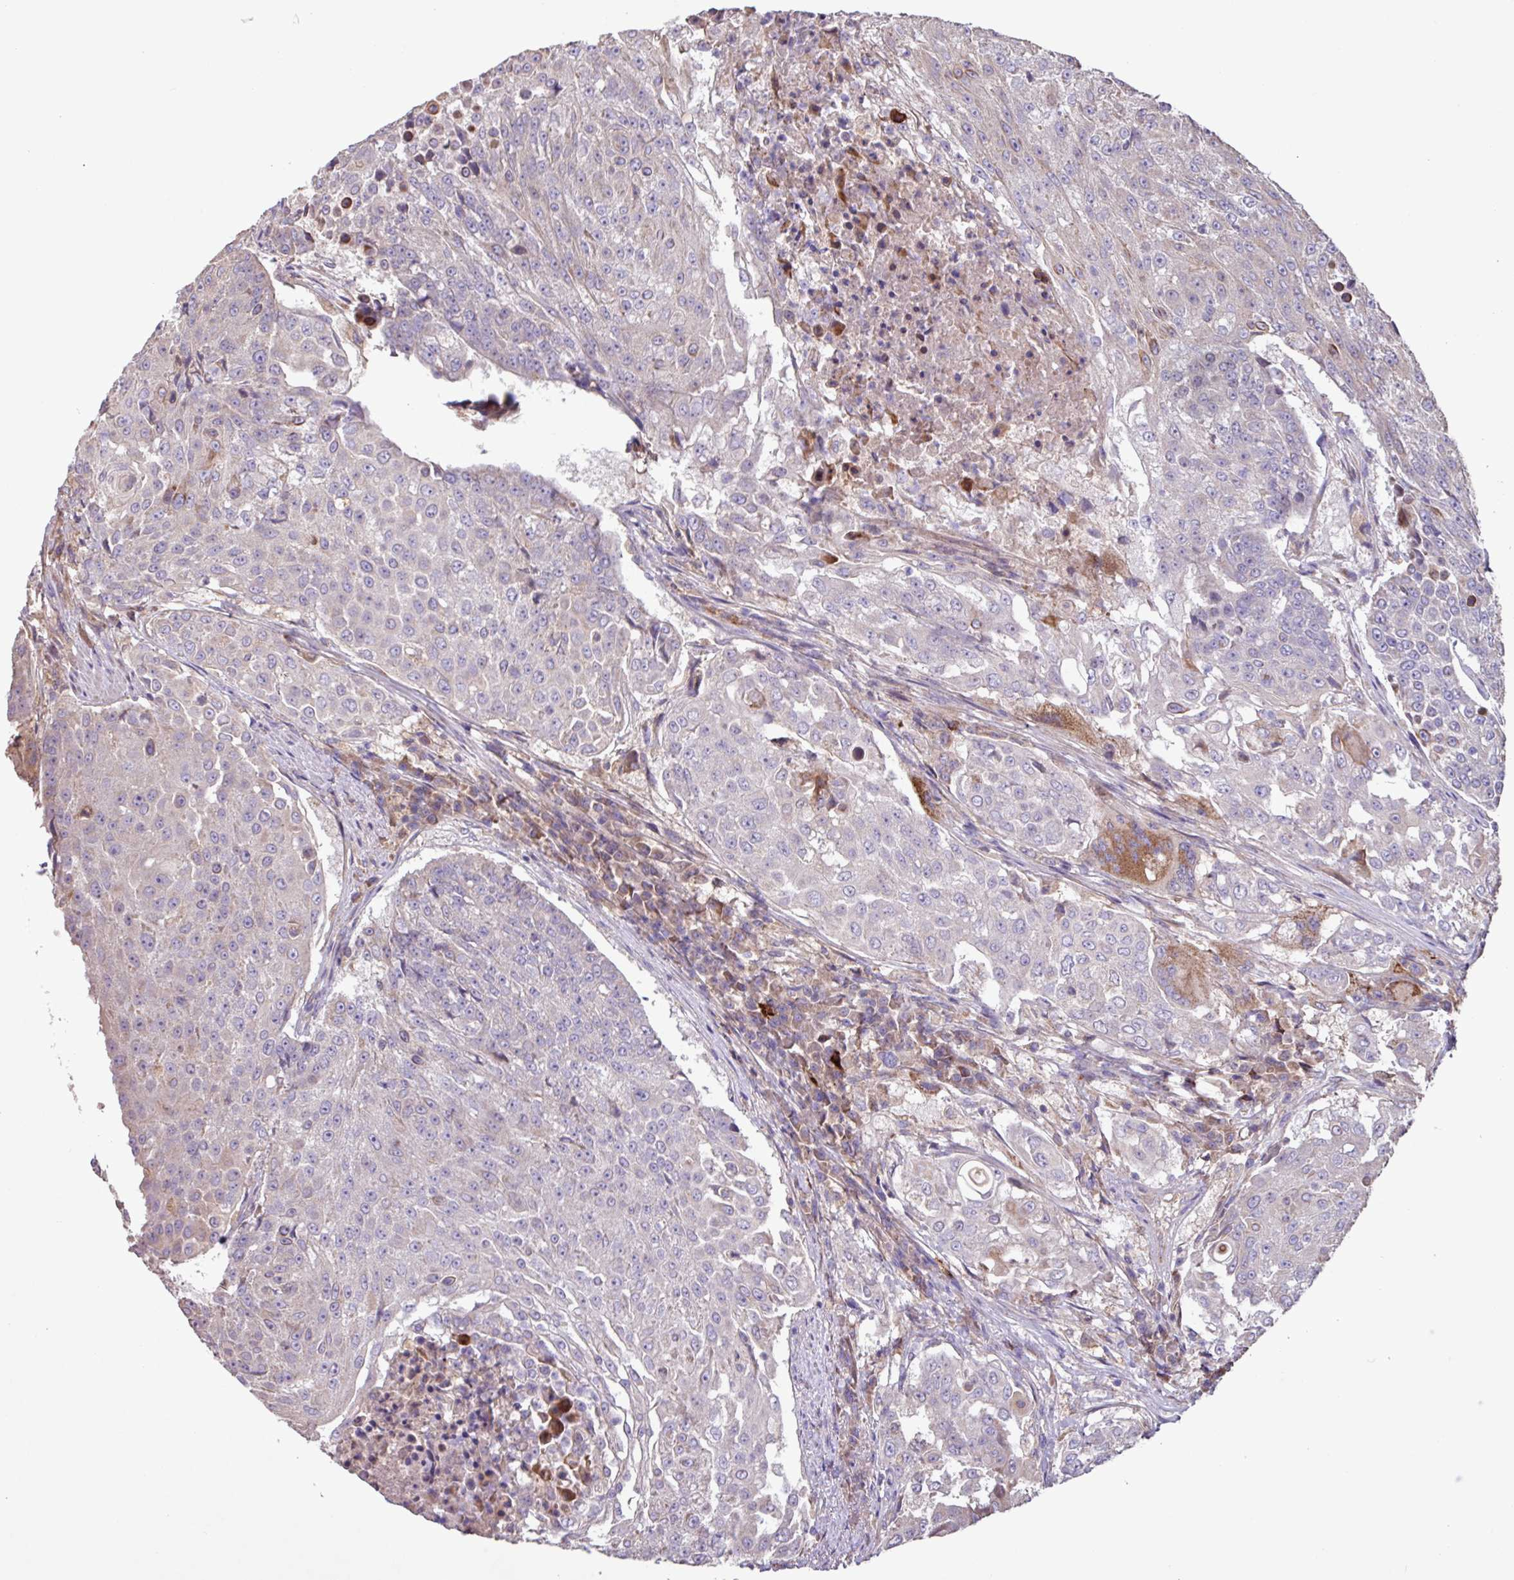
{"staining": {"intensity": "moderate", "quantity": "<25%", "location": "cytoplasmic/membranous"}, "tissue": "urothelial cancer", "cell_type": "Tumor cells", "image_type": "cancer", "snomed": [{"axis": "morphology", "description": "Urothelial carcinoma, High grade"}, {"axis": "topography", "description": "Urinary bladder"}], "caption": "The histopathology image demonstrates staining of urothelial carcinoma (high-grade), revealing moderate cytoplasmic/membranous protein positivity (brown color) within tumor cells. The protein of interest is shown in brown color, while the nuclei are stained blue.", "gene": "PTPRQ", "patient": {"sex": "female", "age": 63}}